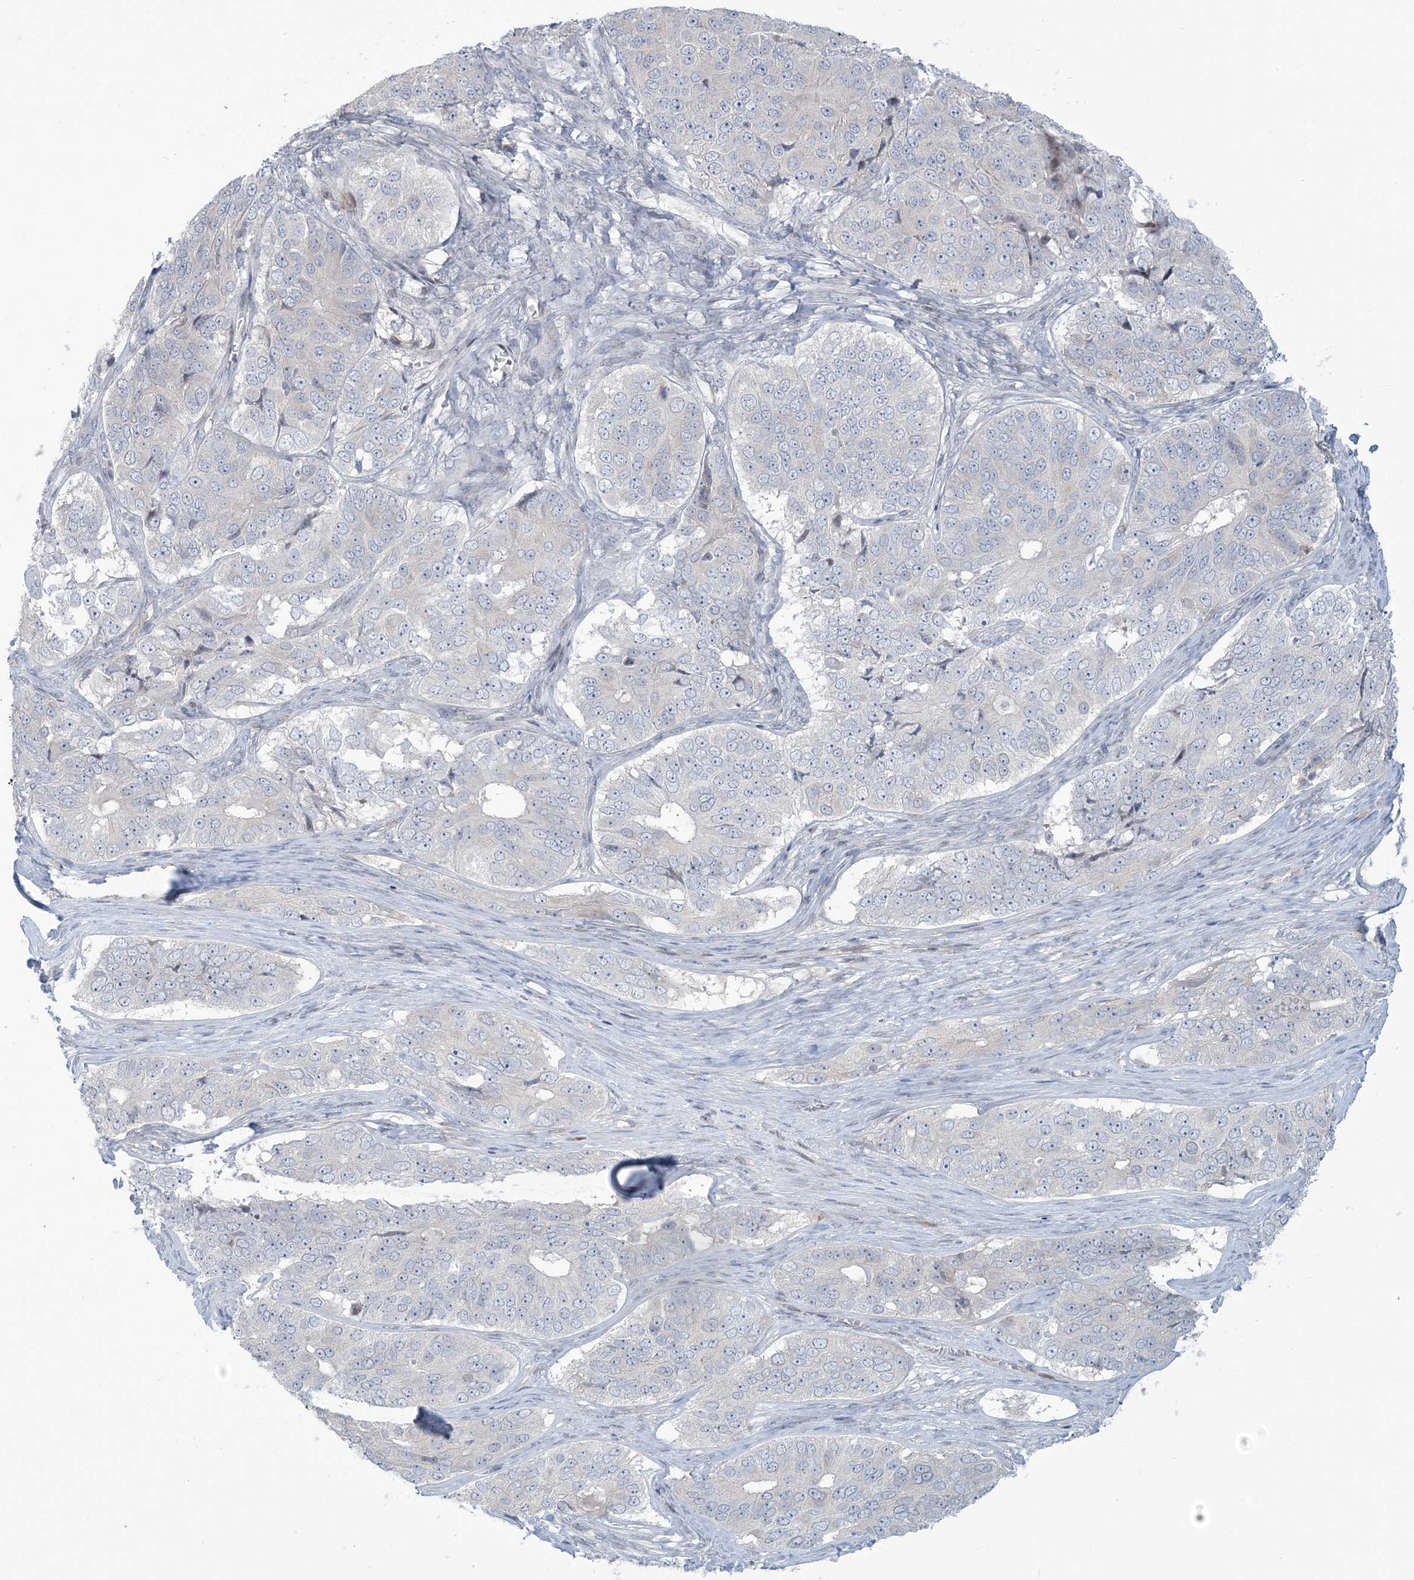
{"staining": {"intensity": "negative", "quantity": "none", "location": "none"}, "tissue": "ovarian cancer", "cell_type": "Tumor cells", "image_type": "cancer", "snomed": [{"axis": "morphology", "description": "Carcinoma, endometroid"}, {"axis": "topography", "description": "Ovary"}], "caption": "Immunohistochemical staining of human endometroid carcinoma (ovarian) exhibits no significant staining in tumor cells. (DAB IHC with hematoxylin counter stain).", "gene": "AFTPH", "patient": {"sex": "female", "age": 51}}